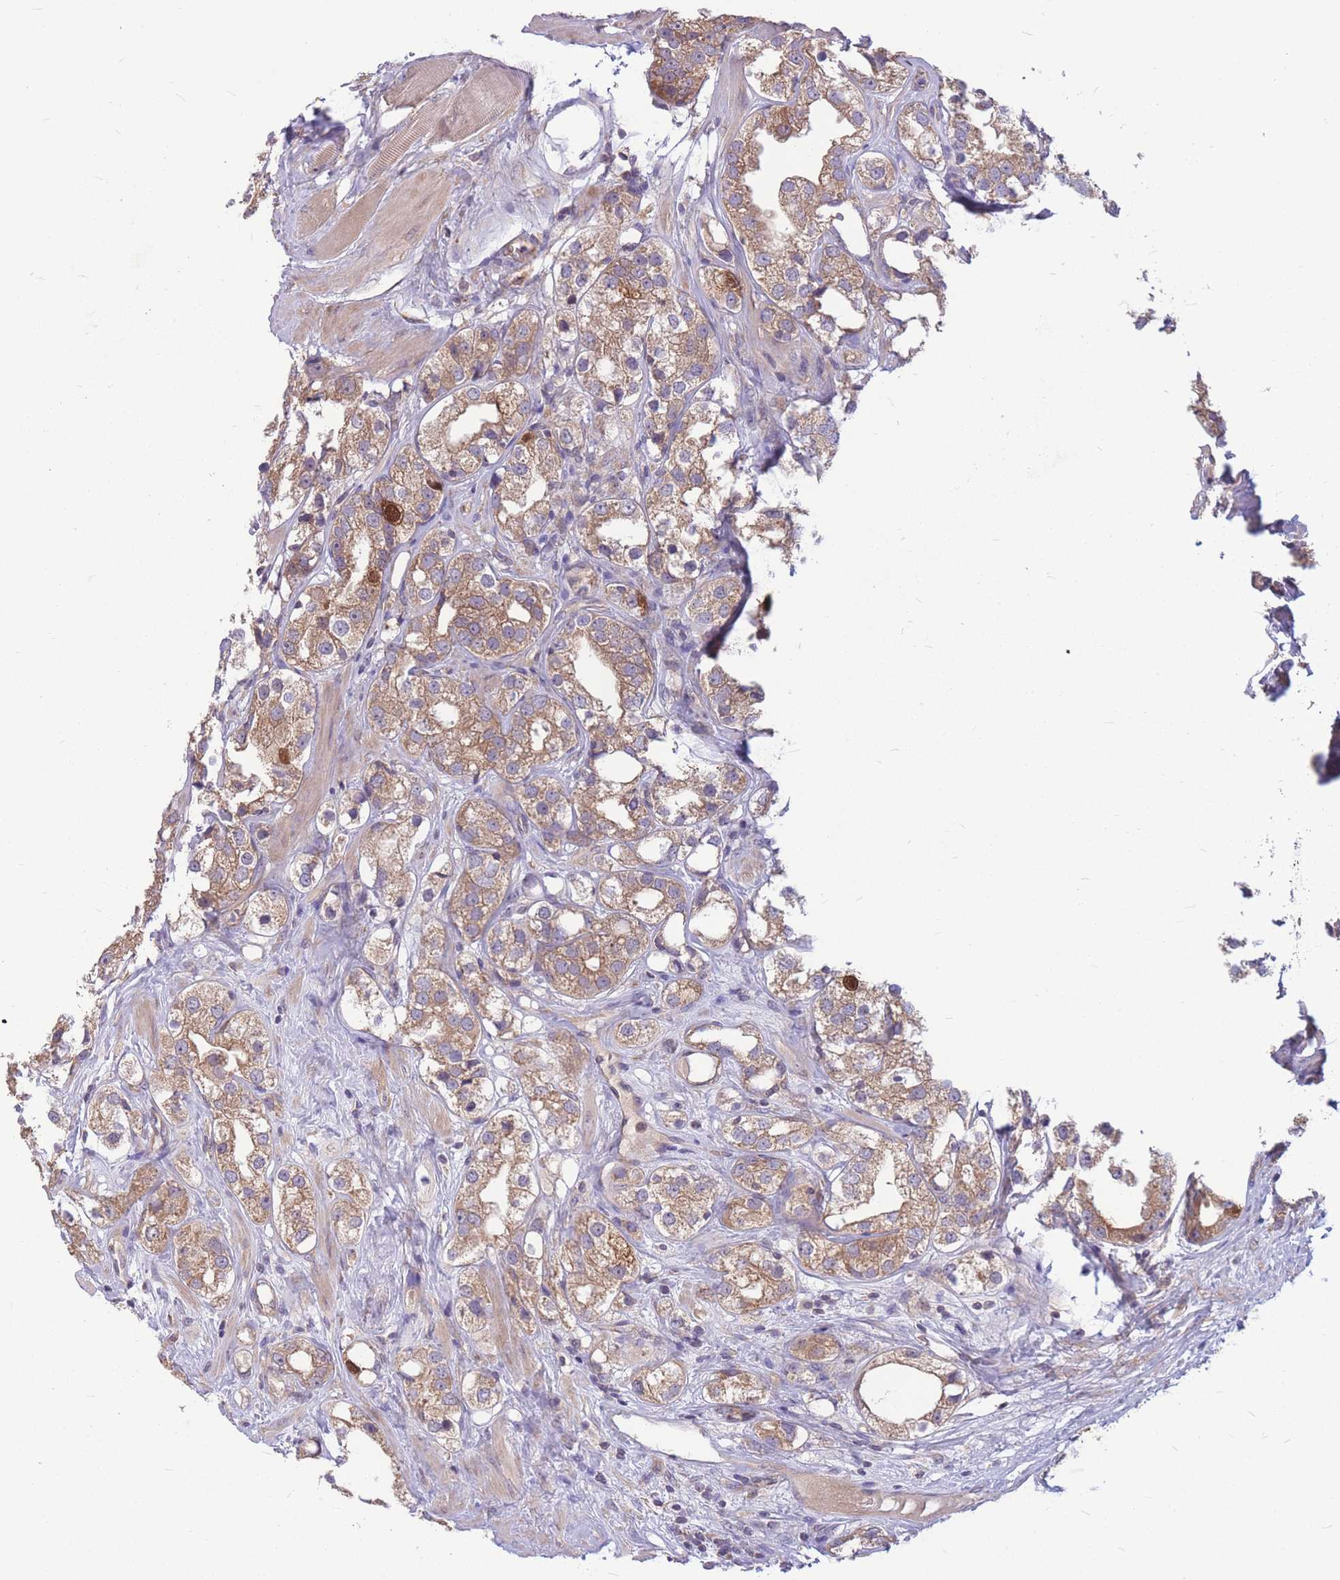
{"staining": {"intensity": "moderate", "quantity": ">75%", "location": "cytoplasmic/membranous,nuclear"}, "tissue": "prostate cancer", "cell_type": "Tumor cells", "image_type": "cancer", "snomed": [{"axis": "morphology", "description": "Adenocarcinoma, NOS"}, {"axis": "topography", "description": "Prostate"}], "caption": "The micrograph exhibits a brown stain indicating the presence of a protein in the cytoplasmic/membranous and nuclear of tumor cells in prostate cancer.", "gene": "GMNN", "patient": {"sex": "male", "age": 79}}